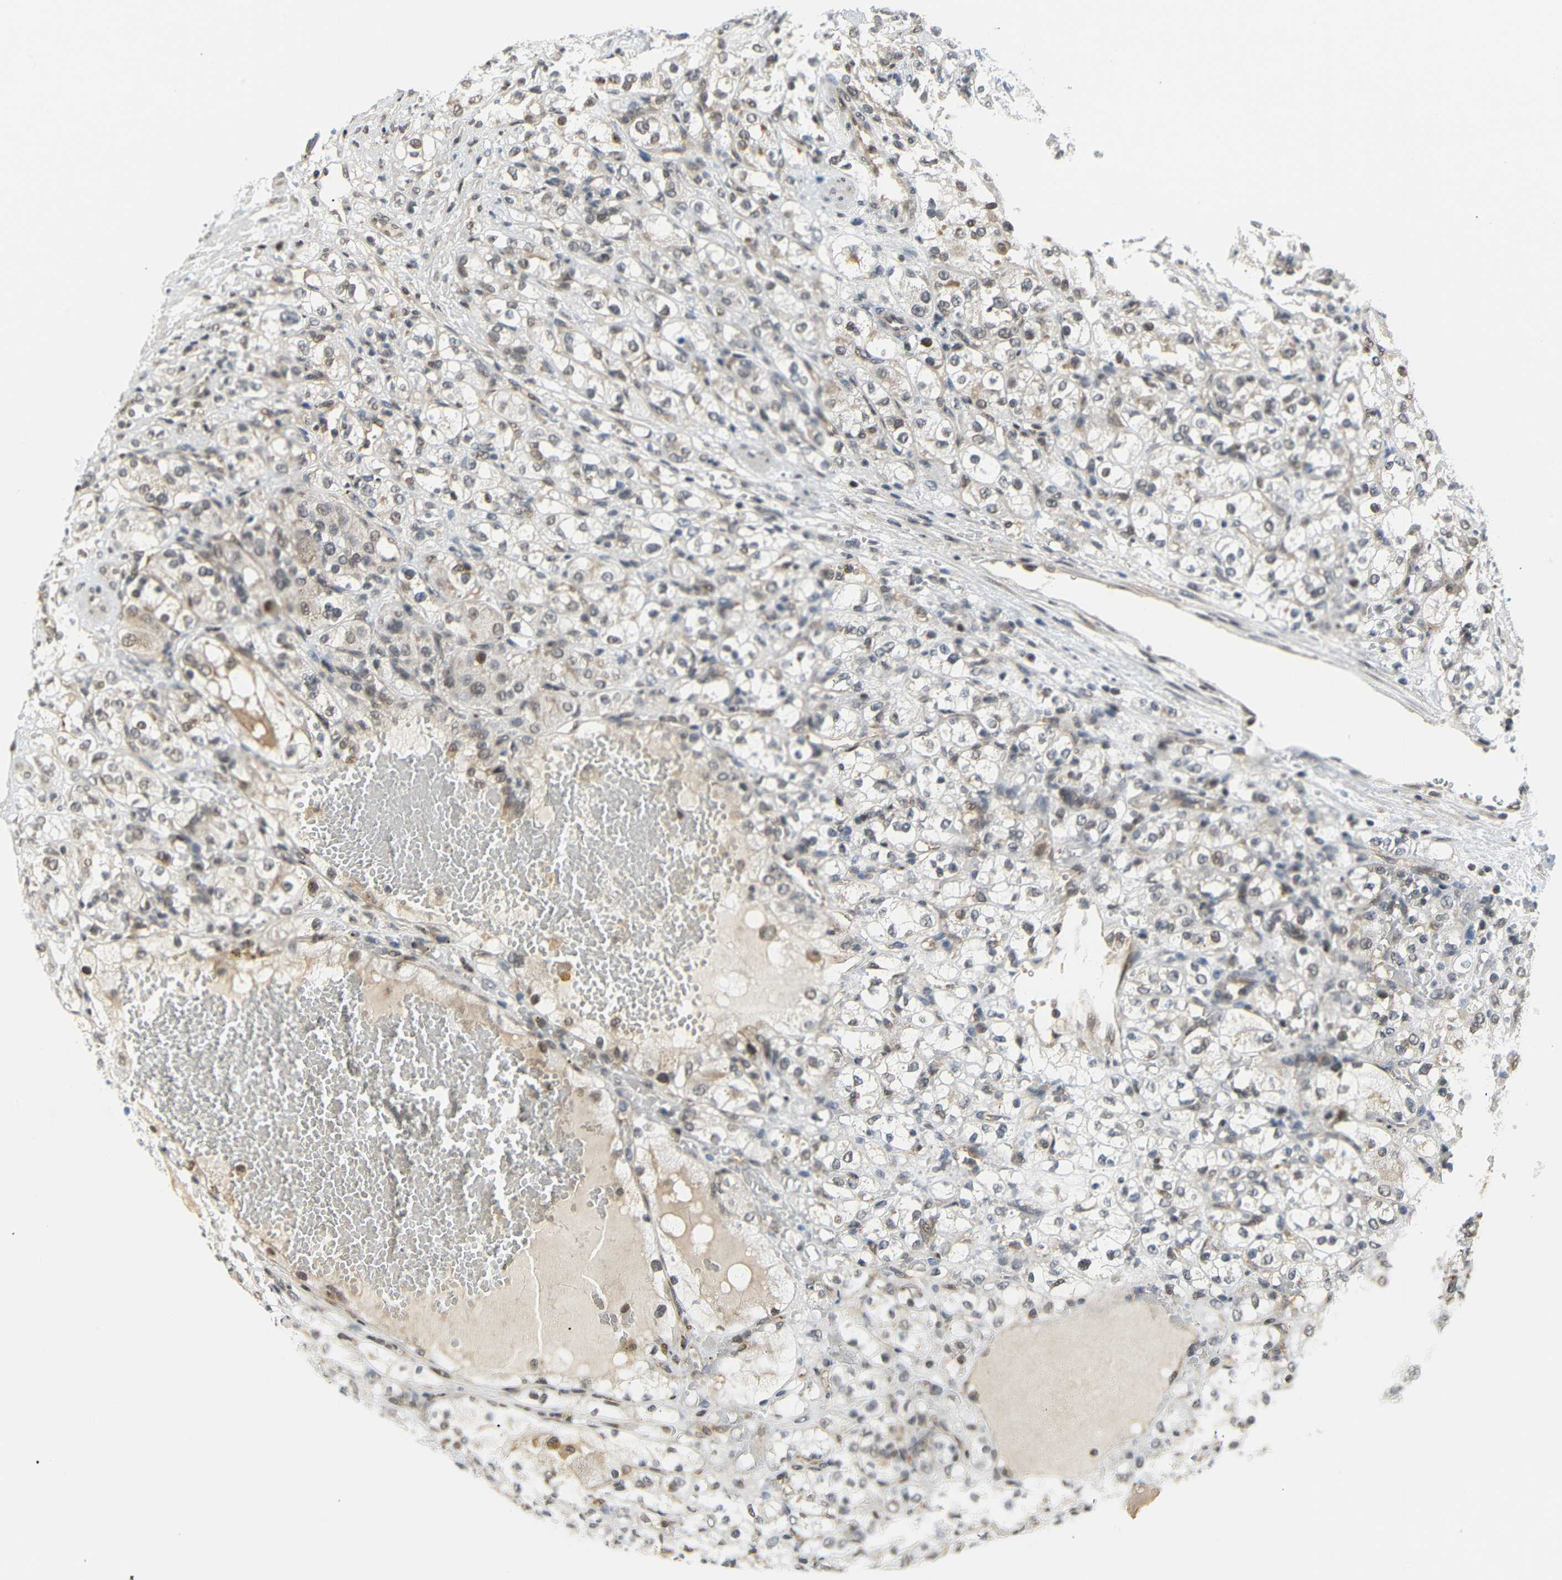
{"staining": {"intensity": "weak", "quantity": "25%-75%", "location": "nuclear"}, "tissue": "renal cancer", "cell_type": "Tumor cells", "image_type": "cancer", "snomed": [{"axis": "morphology", "description": "Normal tissue, NOS"}, {"axis": "morphology", "description": "Adenocarcinoma, NOS"}, {"axis": "topography", "description": "Kidney"}], "caption": "This image reveals immunohistochemistry (IHC) staining of adenocarcinoma (renal), with low weak nuclear staining in approximately 25%-75% of tumor cells.", "gene": "IMPG2", "patient": {"sex": "male", "age": 61}}